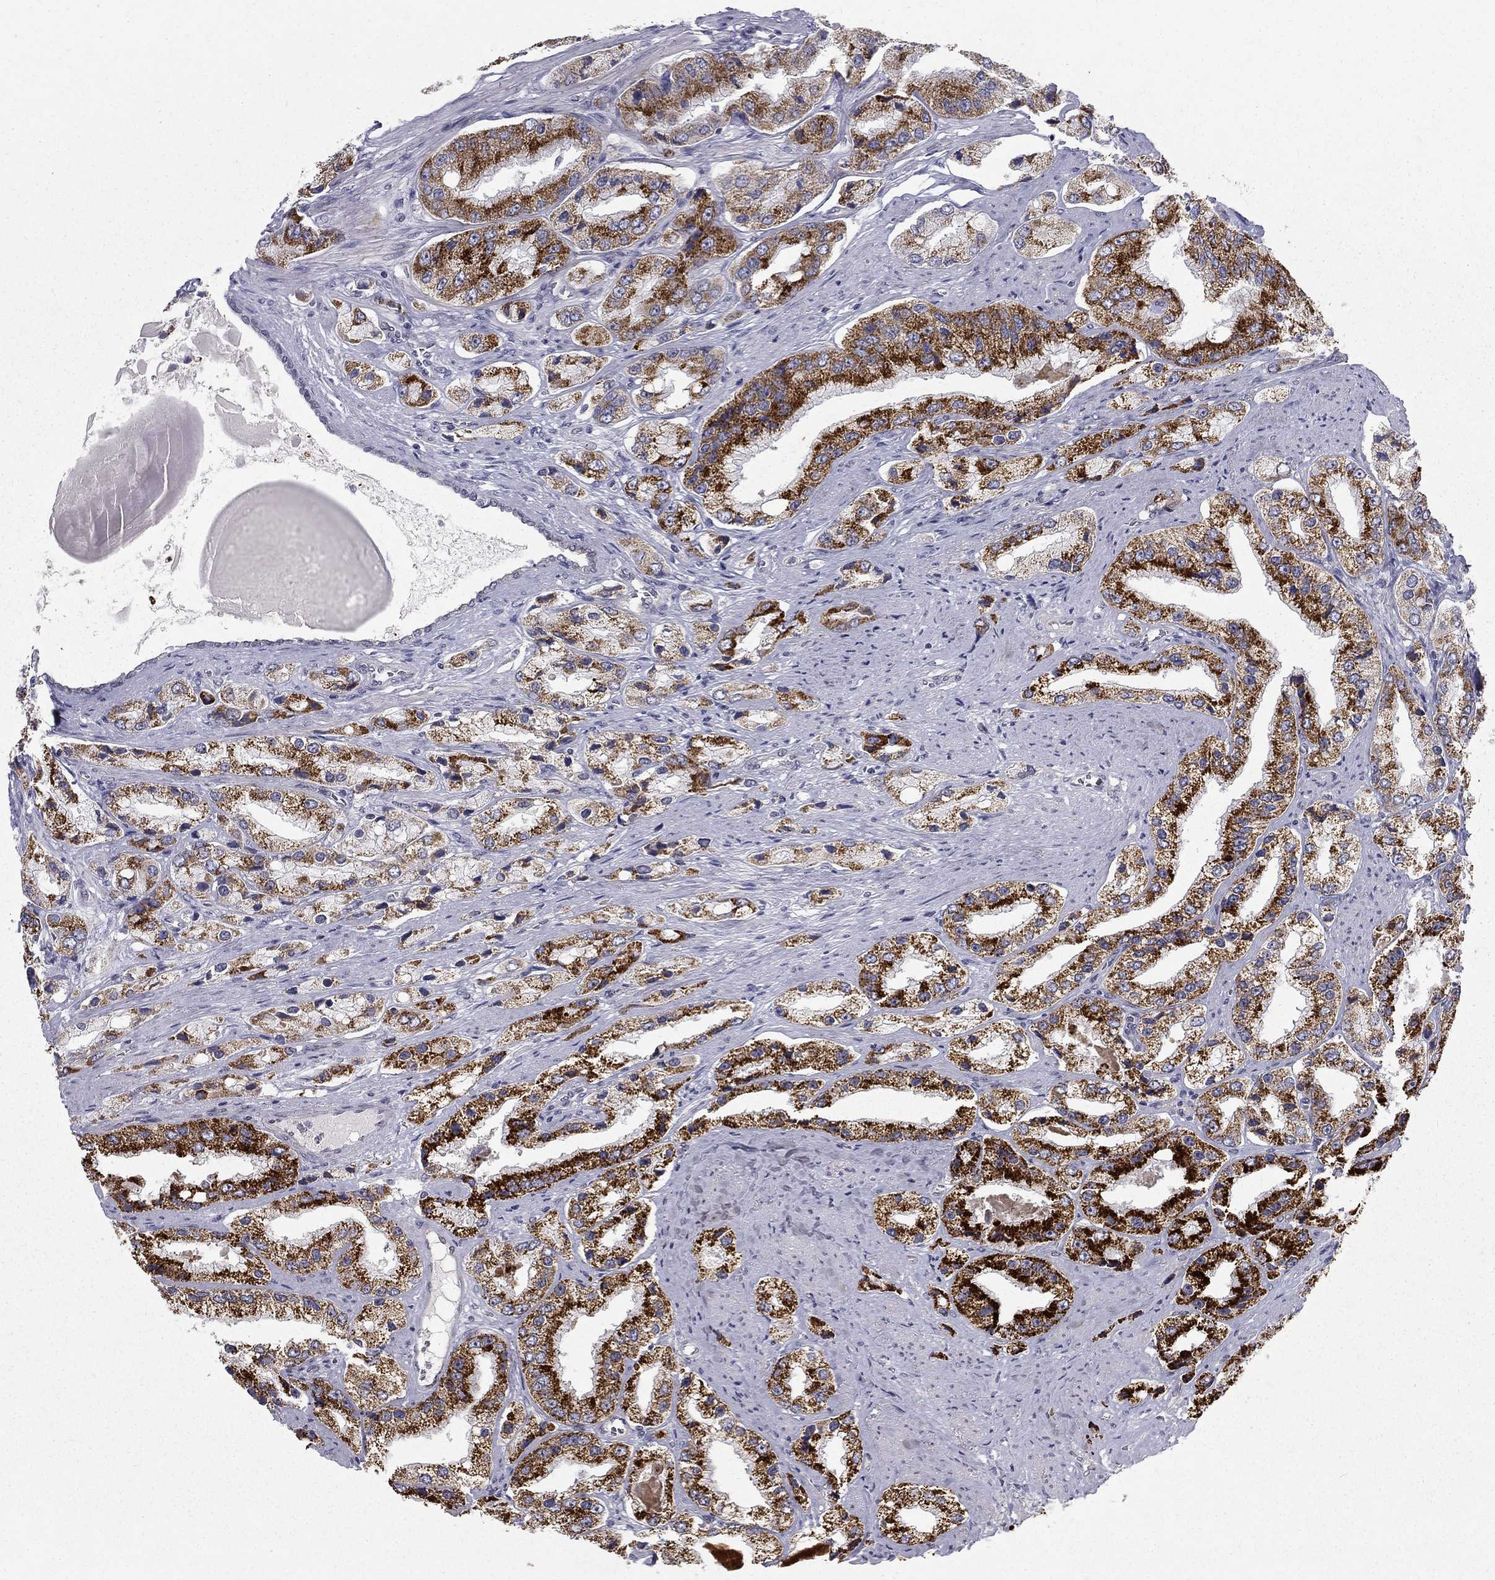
{"staining": {"intensity": "strong", "quantity": "25%-75%", "location": "cytoplasmic/membranous"}, "tissue": "prostate cancer", "cell_type": "Tumor cells", "image_type": "cancer", "snomed": [{"axis": "morphology", "description": "Adenocarcinoma, Low grade"}, {"axis": "topography", "description": "Prostate"}], "caption": "Immunohistochemistry of human low-grade adenocarcinoma (prostate) reveals high levels of strong cytoplasmic/membranous positivity in approximately 25%-75% of tumor cells. (IHC, brightfield microscopy, high magnification).", "gene": "CLIC6", "patient": {"sex": "male", "age": 69}}